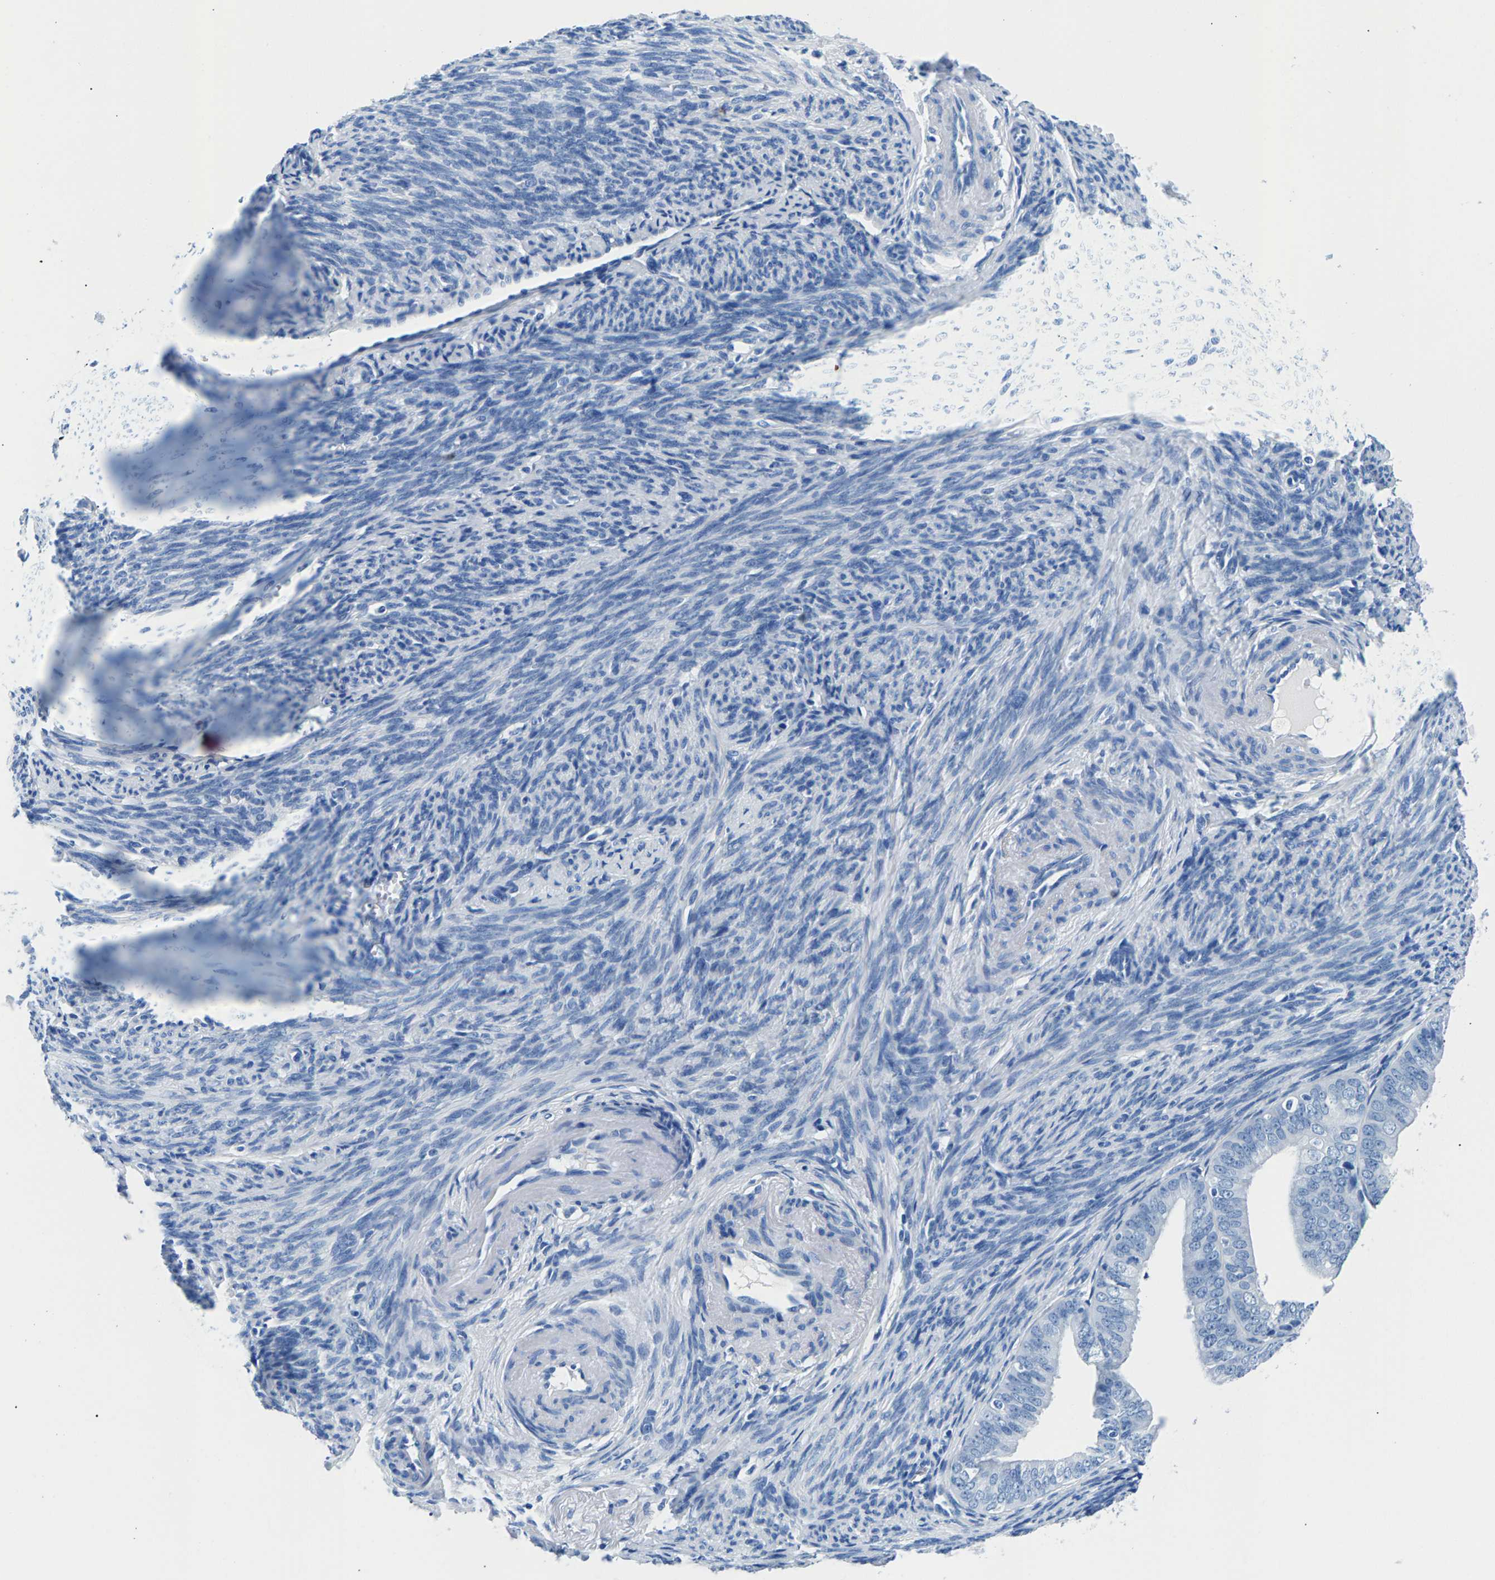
{"staining": {"intensity": "negative", "quantity": "none", "location": "none"}, "tissue": "endometrial cancer", "cell_type": "Tumor cells", "image_type": "cancer", "snomed": [{"axis": "morphology", "description": "Adenocarcinoma, NOS"}, {"axis": "topography", "description": "Endometrium"}], "caption": "The immunohistochemistry (IHC) histopathology image has no significant positivity in tumor cells of endometrial cancer tissue. (DAB immunohistochemistry visualized using brightfield microscopy, high magnification).", "gene": "CPS1", "patient": {"sex": "female", "age": 63}}